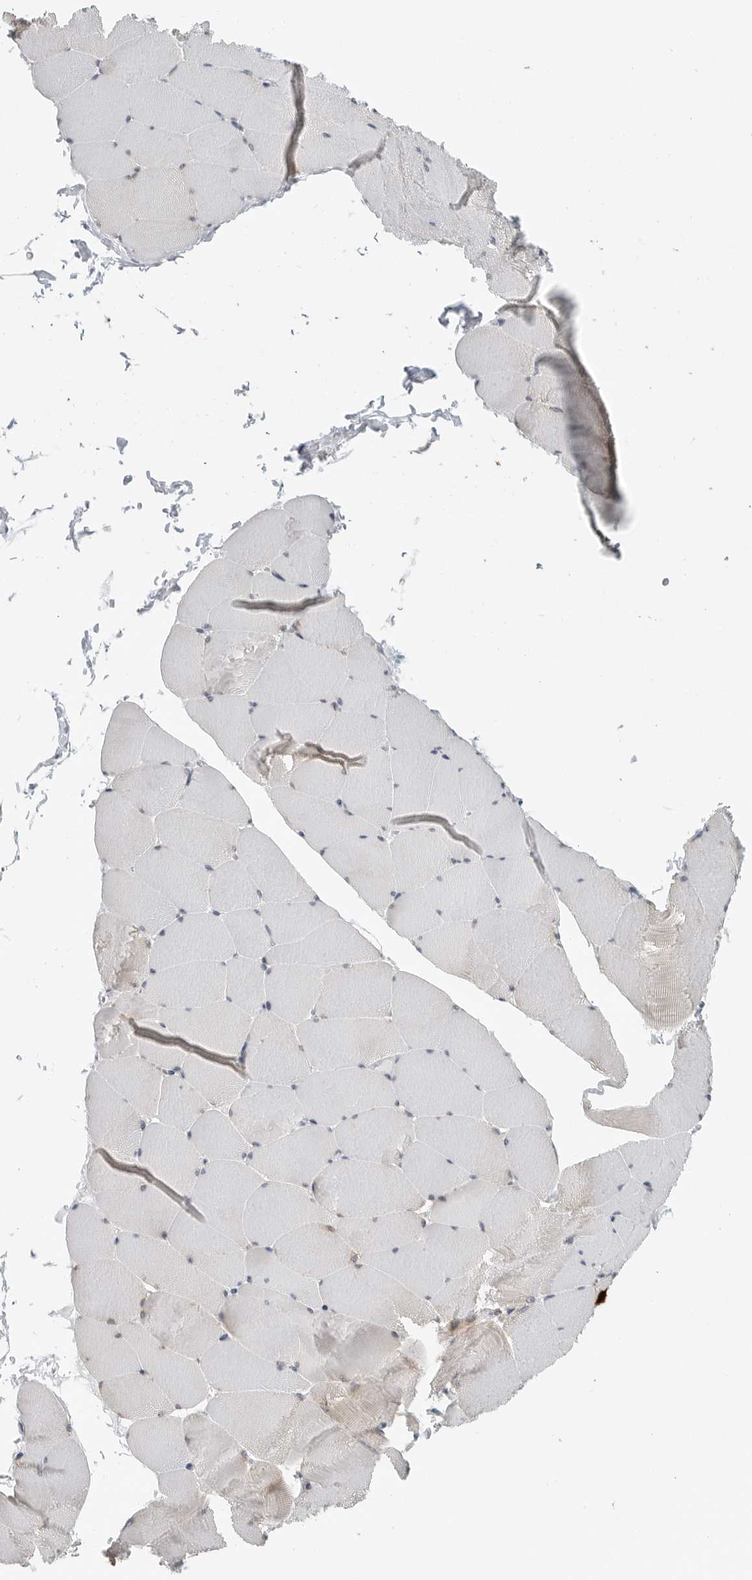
{"staining": {"intensity": "weak", "quantity": "<25%", "location": "cytoplasmic/membranous"}, "tissue": "skeletal muscle", "cell_type": "Myocytes", "image_type": "normal", "snomed": [{"axis": "morphology", "description": "Normal tissue, NOS"}, {"axis": "topography", "description": "Skeletal muscle"}], "caption": "Skeletal muscle stained for a protein using IHC reveals no staining myocytes.", "gene": "IL12RB2", "patient": {"sex": "male", "age": 62}}